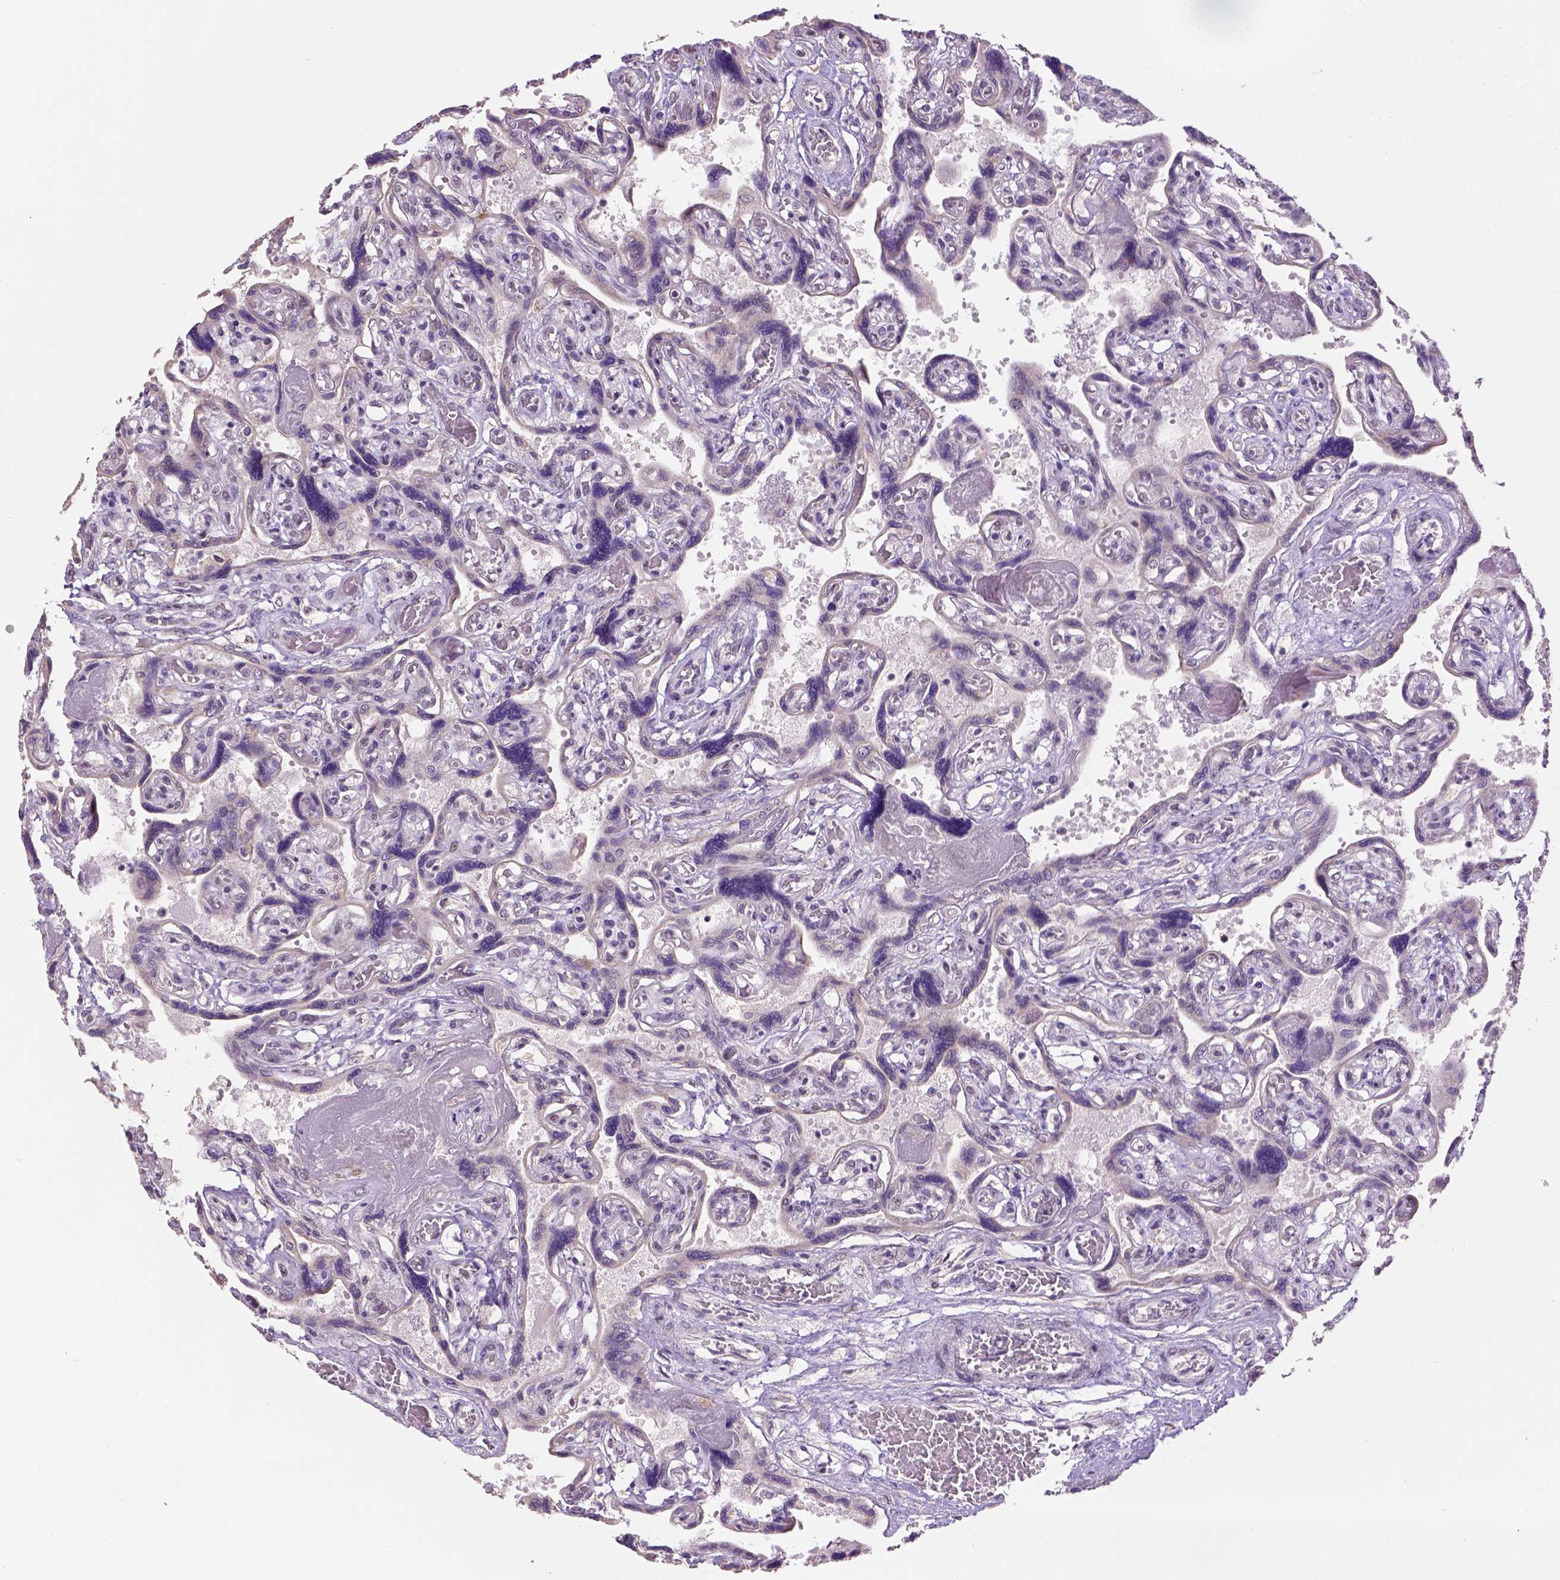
{"staining": {"intensity": "moderate", "quantity": ">75%", "location": "nuclear"}, "tissue": "placenta", "cell_type": "Decidual cells", "image_type": "normal", "snomed": [{"axis": "morphology", "description": "Normal tissue, NOS"}, {"axis": "topography", "description": "Placenta"}], "caption": "Immunohistochemistry staining of normal placenta, which displays medium levels of moderate nuclear expression in about >75% of decidual cells indicating moderate nuclear protein expression. The staining was performed using DAB (3,3'-diaminobenzidine) (brown) for protein detection and nuclei were counterstained in hematoxylin (blue).", "gene": "DDX50", "patient": {"sex": "female", "age": 32}}